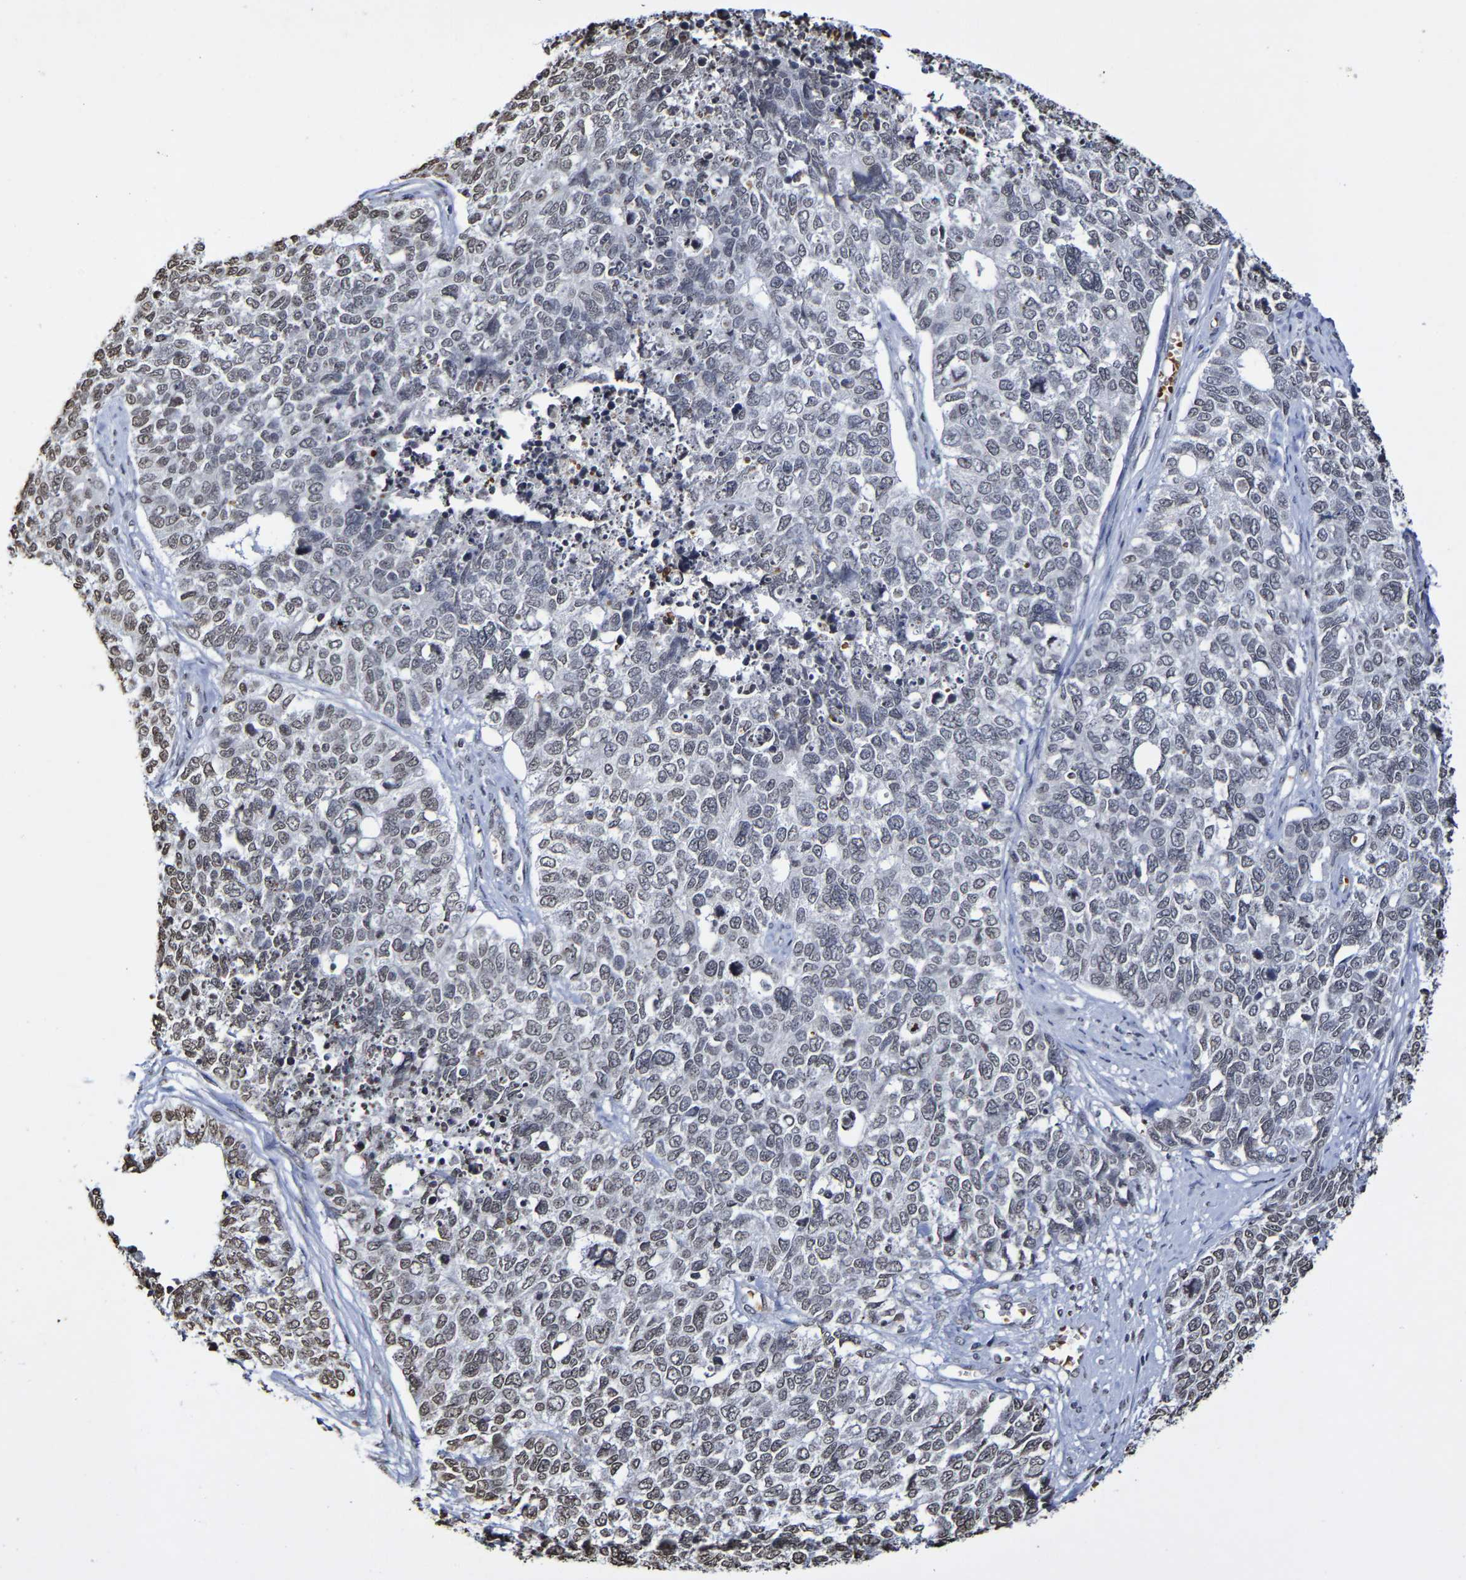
{"staining": {"intensity": "weak", "quantity": "<25%", "location": "nuclear"}, "tissue": "cervical cancer", "cell_type": "Tumor cells", "image_type": "cancer", "snomed": [{"axis": "morphology", "description": "Squamous cell carcinoma, NOS"}, {"axis": "topography", "description": "Cervix"}], "caption": "A micrograph of squamous cell carcinoma (cervical) stained for a protein displays no brown staining in tumor cells. (DAB (3,3'-diaminobenzidine) IHC with hematoxylin counter stain).", "gene": "ATF4", "patient": {"sex": "female", "age": 63}}